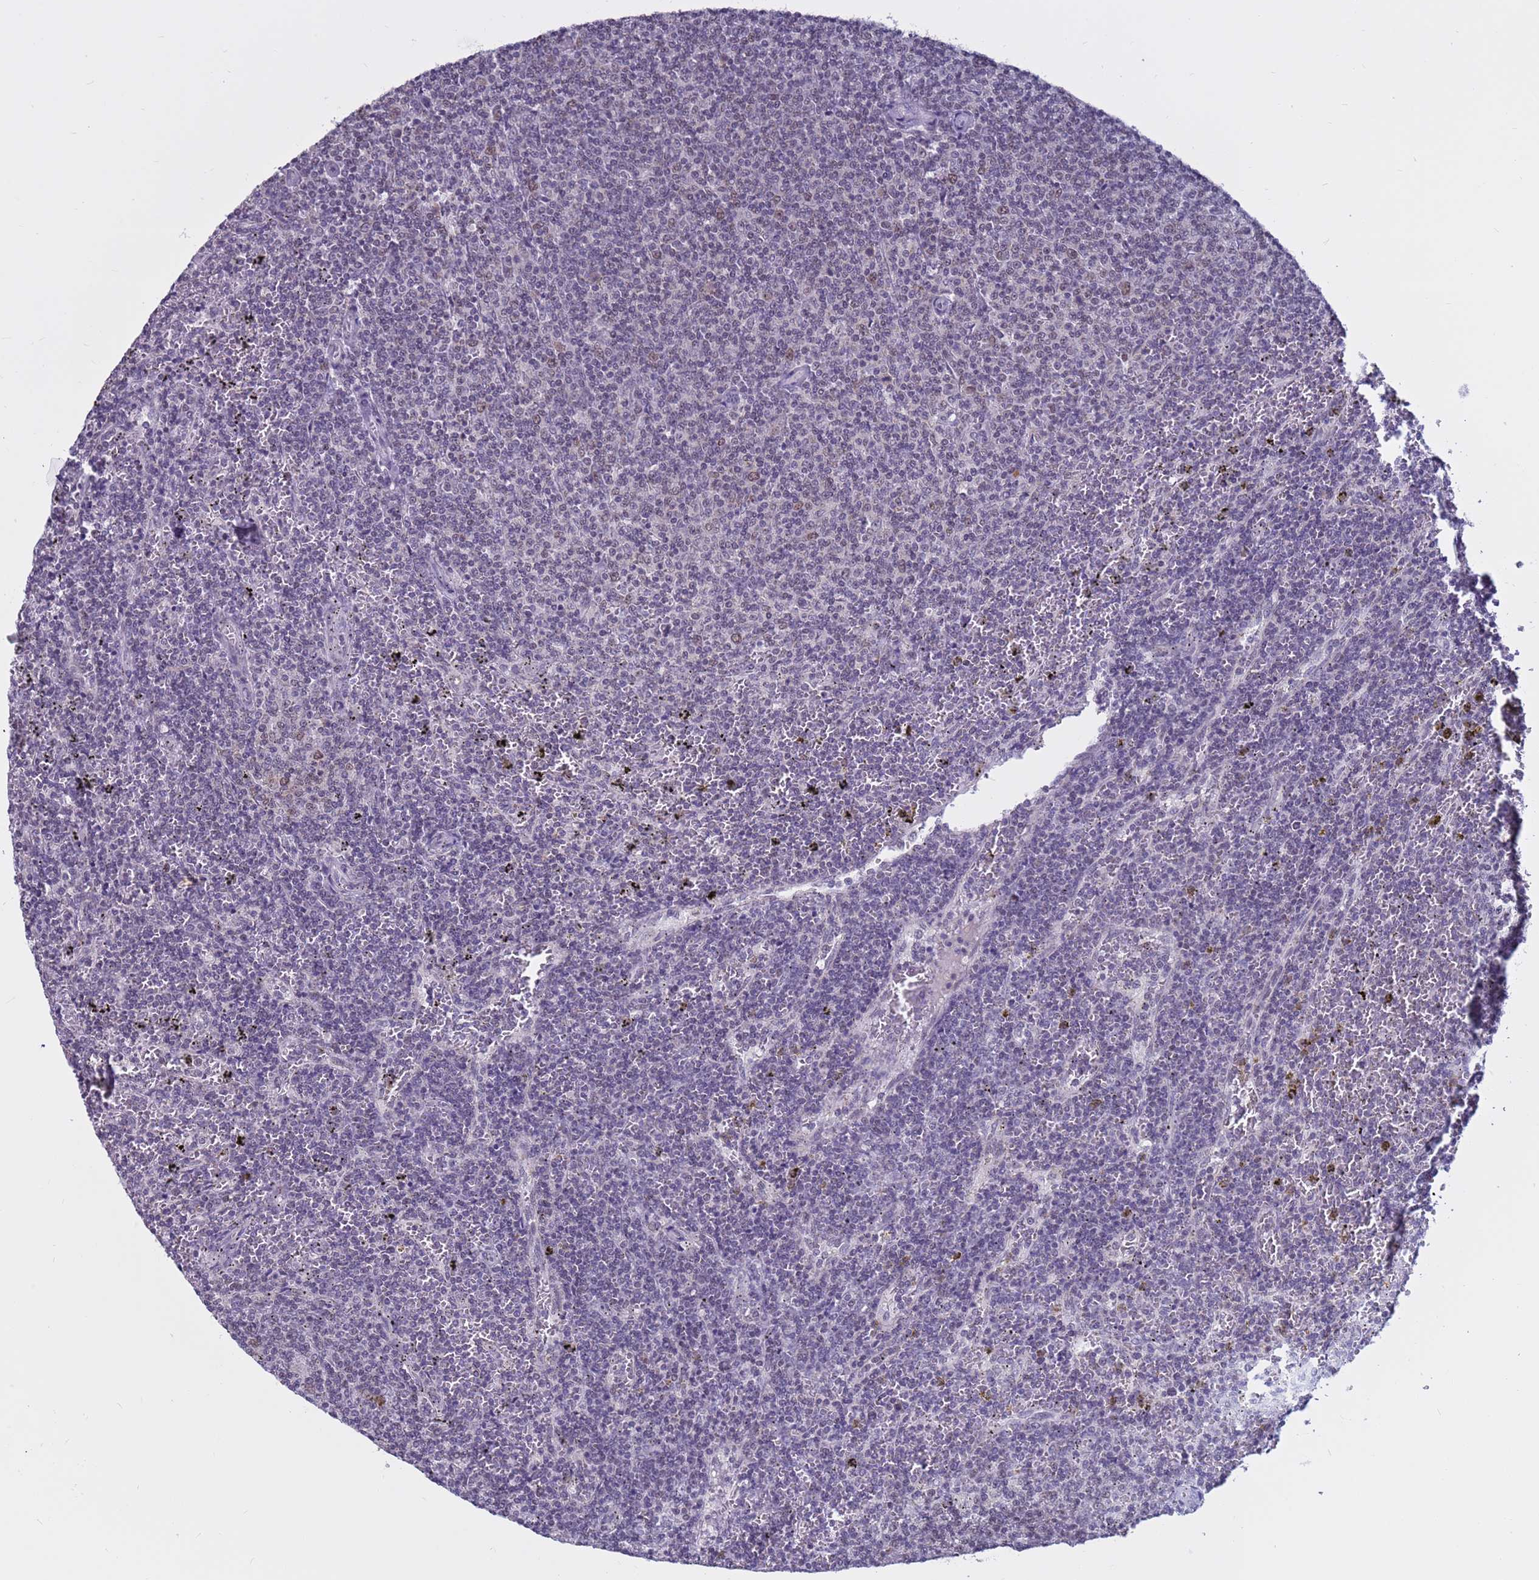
{"staining": {"intensity": "negative", "quantity": "none", "location": "none"}, "tissue": "lymphoma", "cell_type": "Tumor cells", "image_type": "cancer", "snomed": [{"axis": "morphology", "description": "Malignant lymphoma, non-Hodgkin's type, Low grade"}, {"axis": "topography", "description": "Spleen"}], "caption": "Protein analysis of lymphoma displays no significant staining in tumor cells. (Stains: DAB immunohistochemistry with hematoxylin counter stain, Microscopy: brightfield microscopy at high magnification).", "gene": "CDK2AP2", "patient": {"sex": "female", "age": 50}}